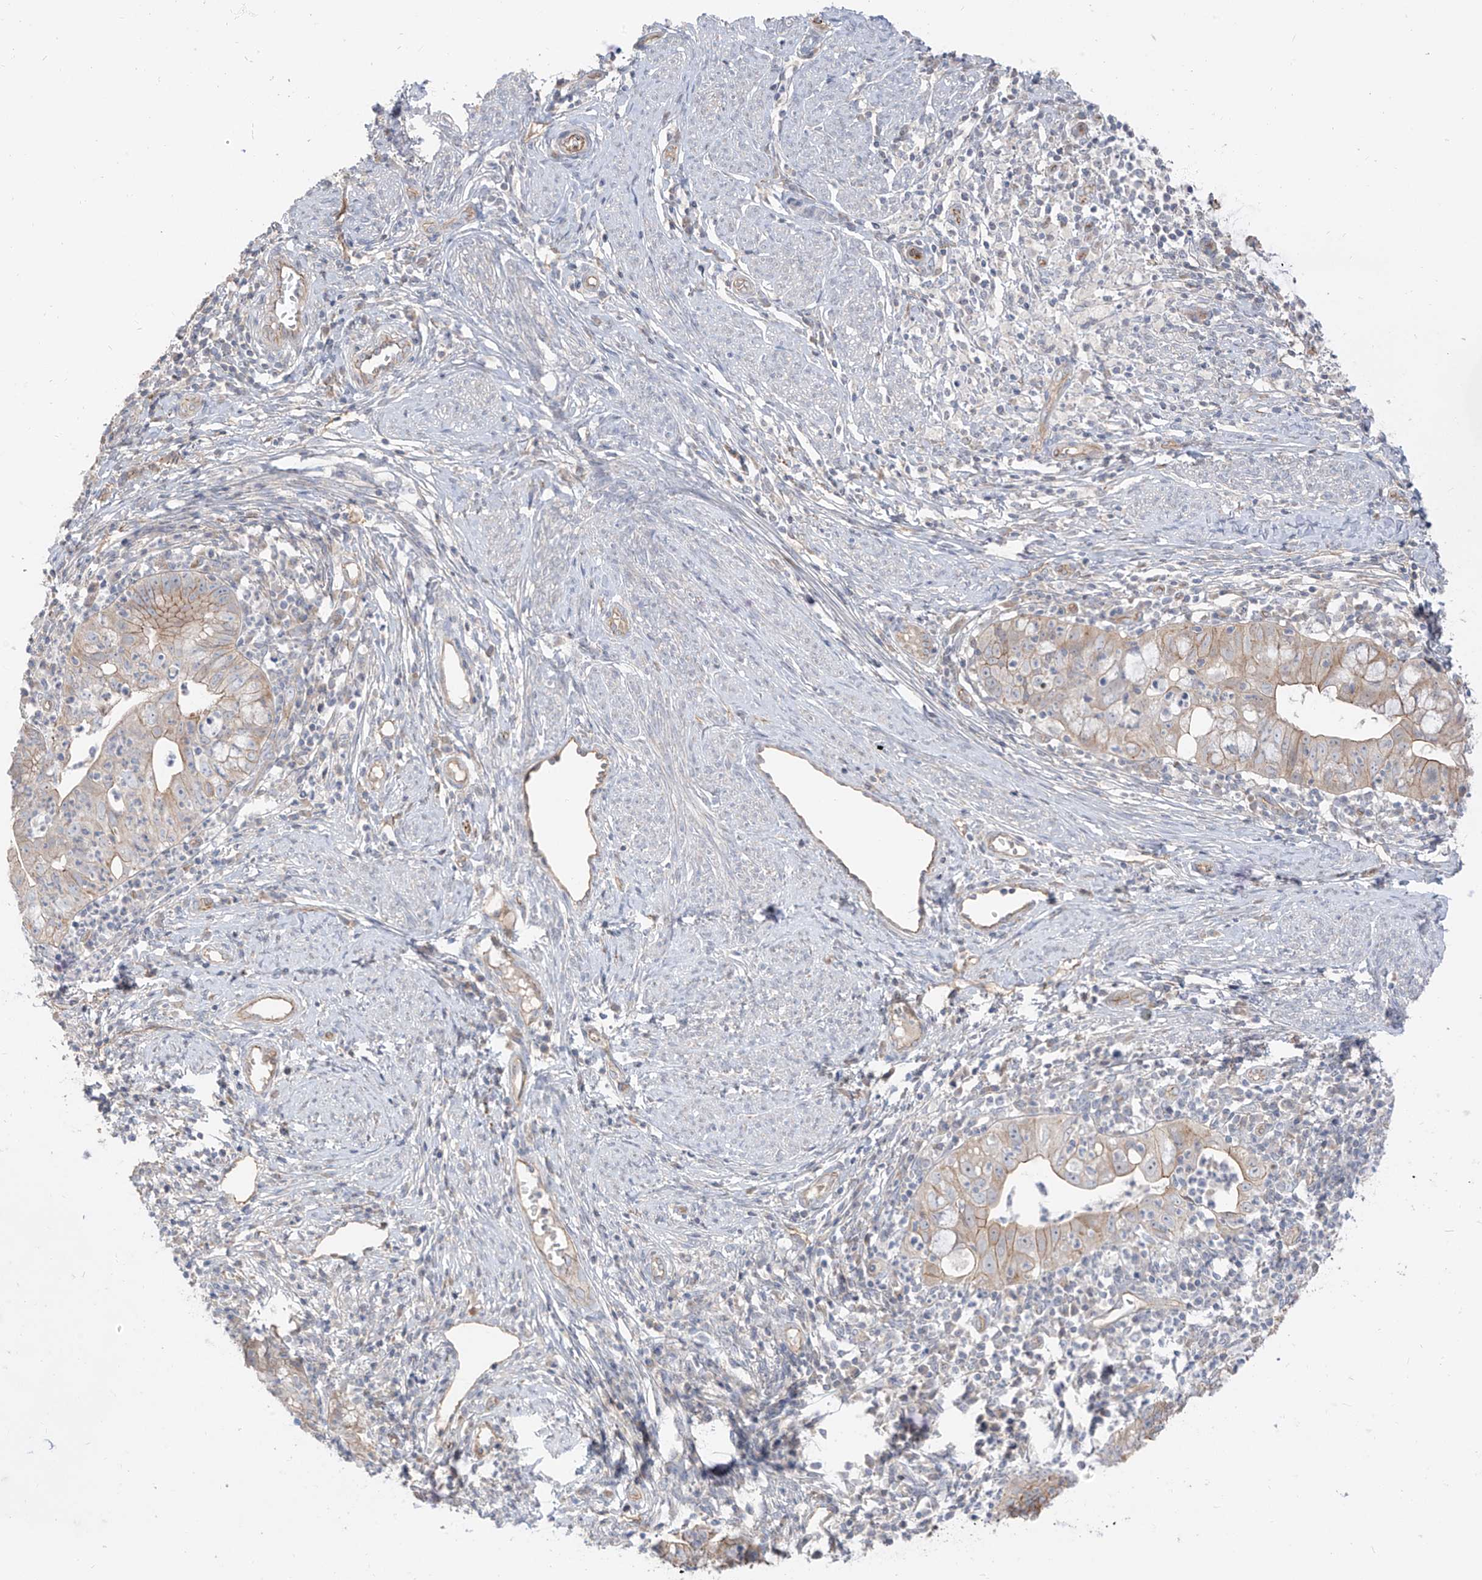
{"staining": {"intensity": "weak", "quantity": "25%-75%", "location": "cytoplasmic/membranous"}, "tissue": "cervical cancer", "cell_type": "Tumor cells", "image_type": "cancer", "snomed": [{"axis": "morphology", "description": "Adenocarcinoma, NOS"}, {"axis": "topography", "description": "Cervix"}], "caption": "Weak cytoplasmic/membranous positivity for a protein is present in approximately 25%-75% of tumor cells of adenocarcinoma (cervical) using immunohistochemistry (IHC).", "gene": "EPHX4", "patient": {"sex": "female", "age": 36}}